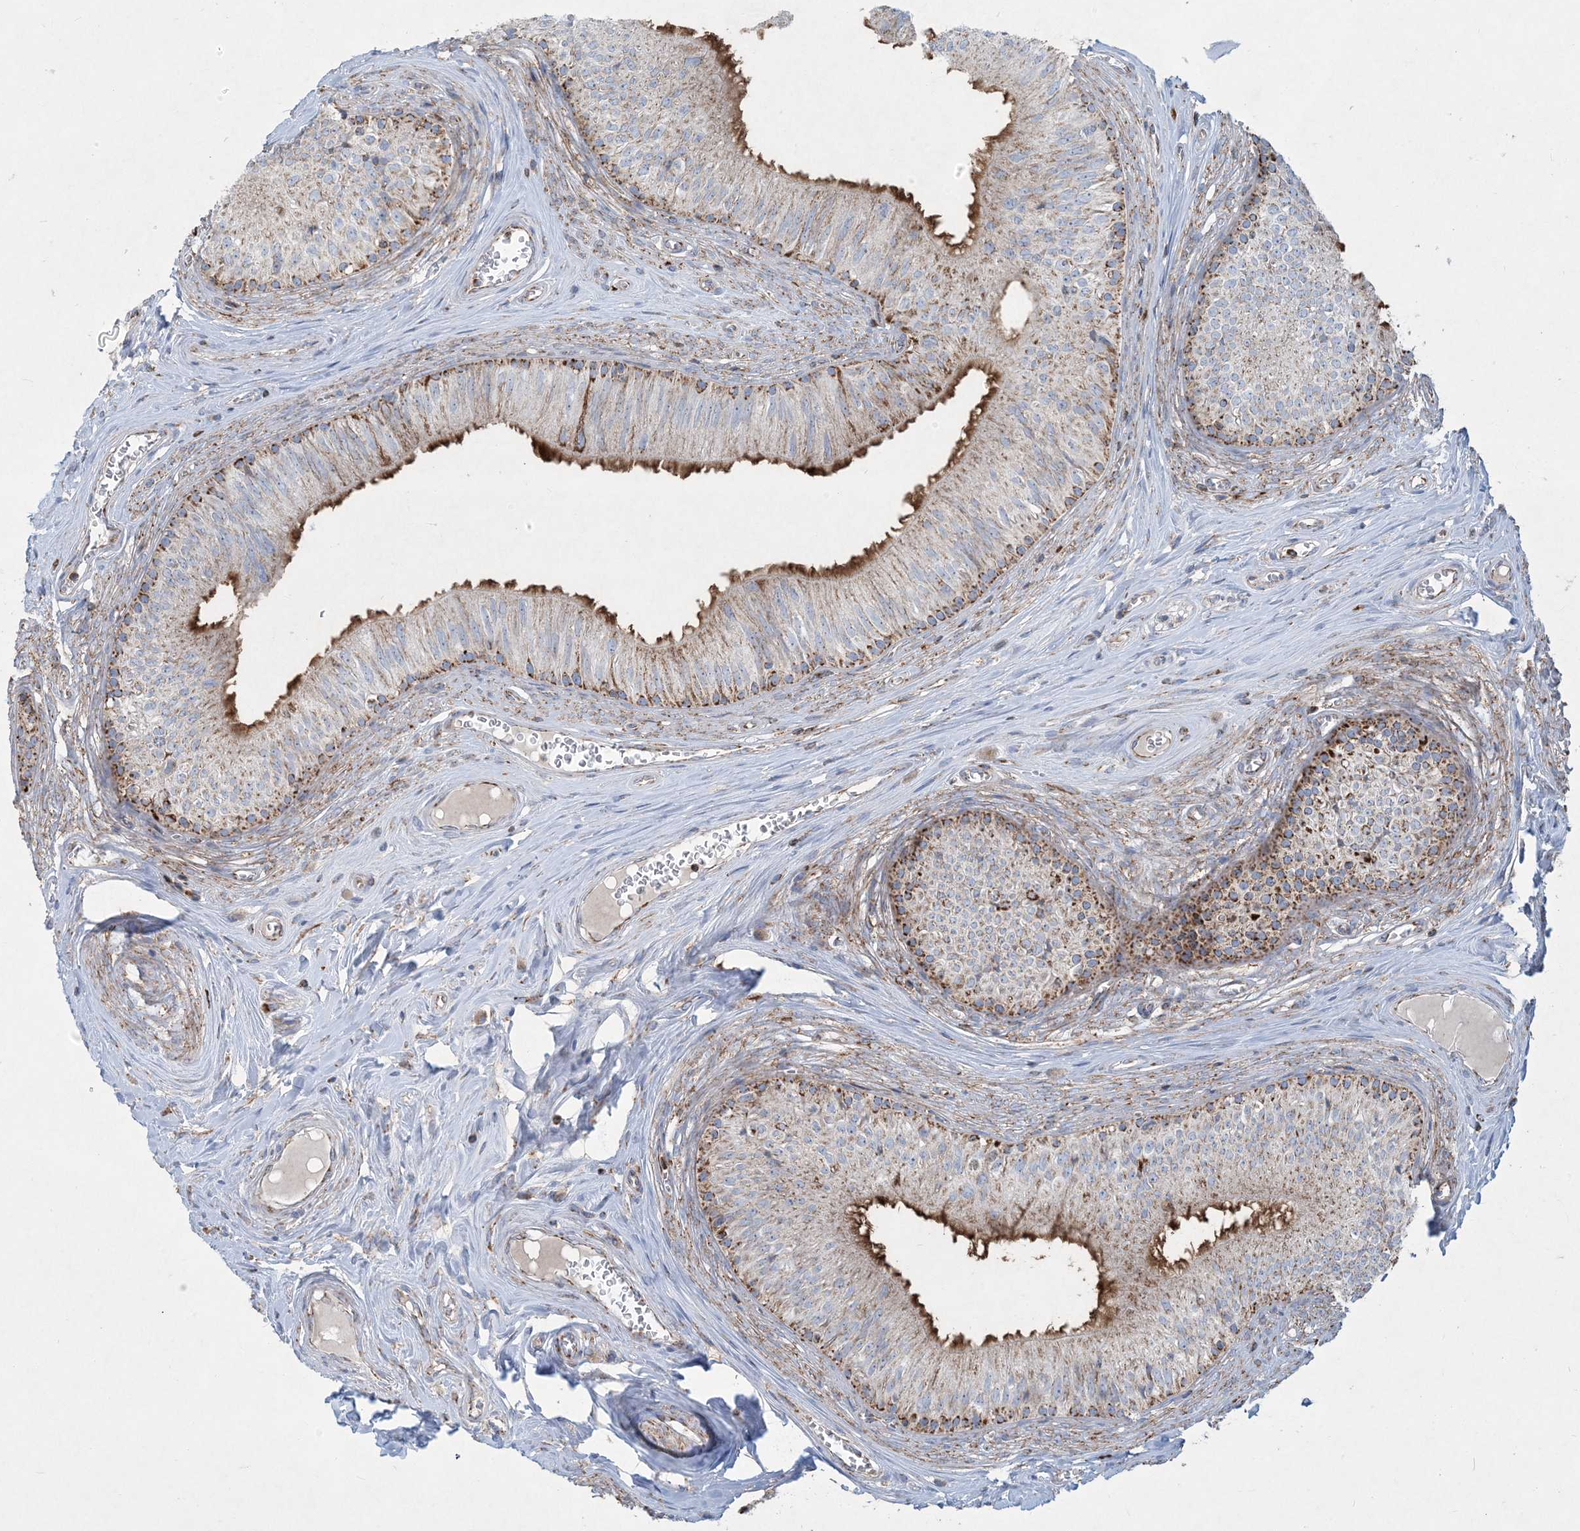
{"staining": {"intensity": "strong", "quantity": "25%-75%", "location": "cytoplasmic/membranous"}, "tissue": "epididymis", "cell_type": "Glandular cells", "image_type": "normal", "snomed": [{"axis": "morphology", "description": "Normal tissue, NOS"}, {"axis": "topography", "description": "Epididymis"}], "caption": "The immunohistochemical stain highlights strong cytoplasmic/membranous staining in glandular cells of benign epididymis. (brown staining indicates protein expression, while blue staining denotes nuclei).", "gene": "BEND4", "patient": {"sex": "male", "age": 46}}